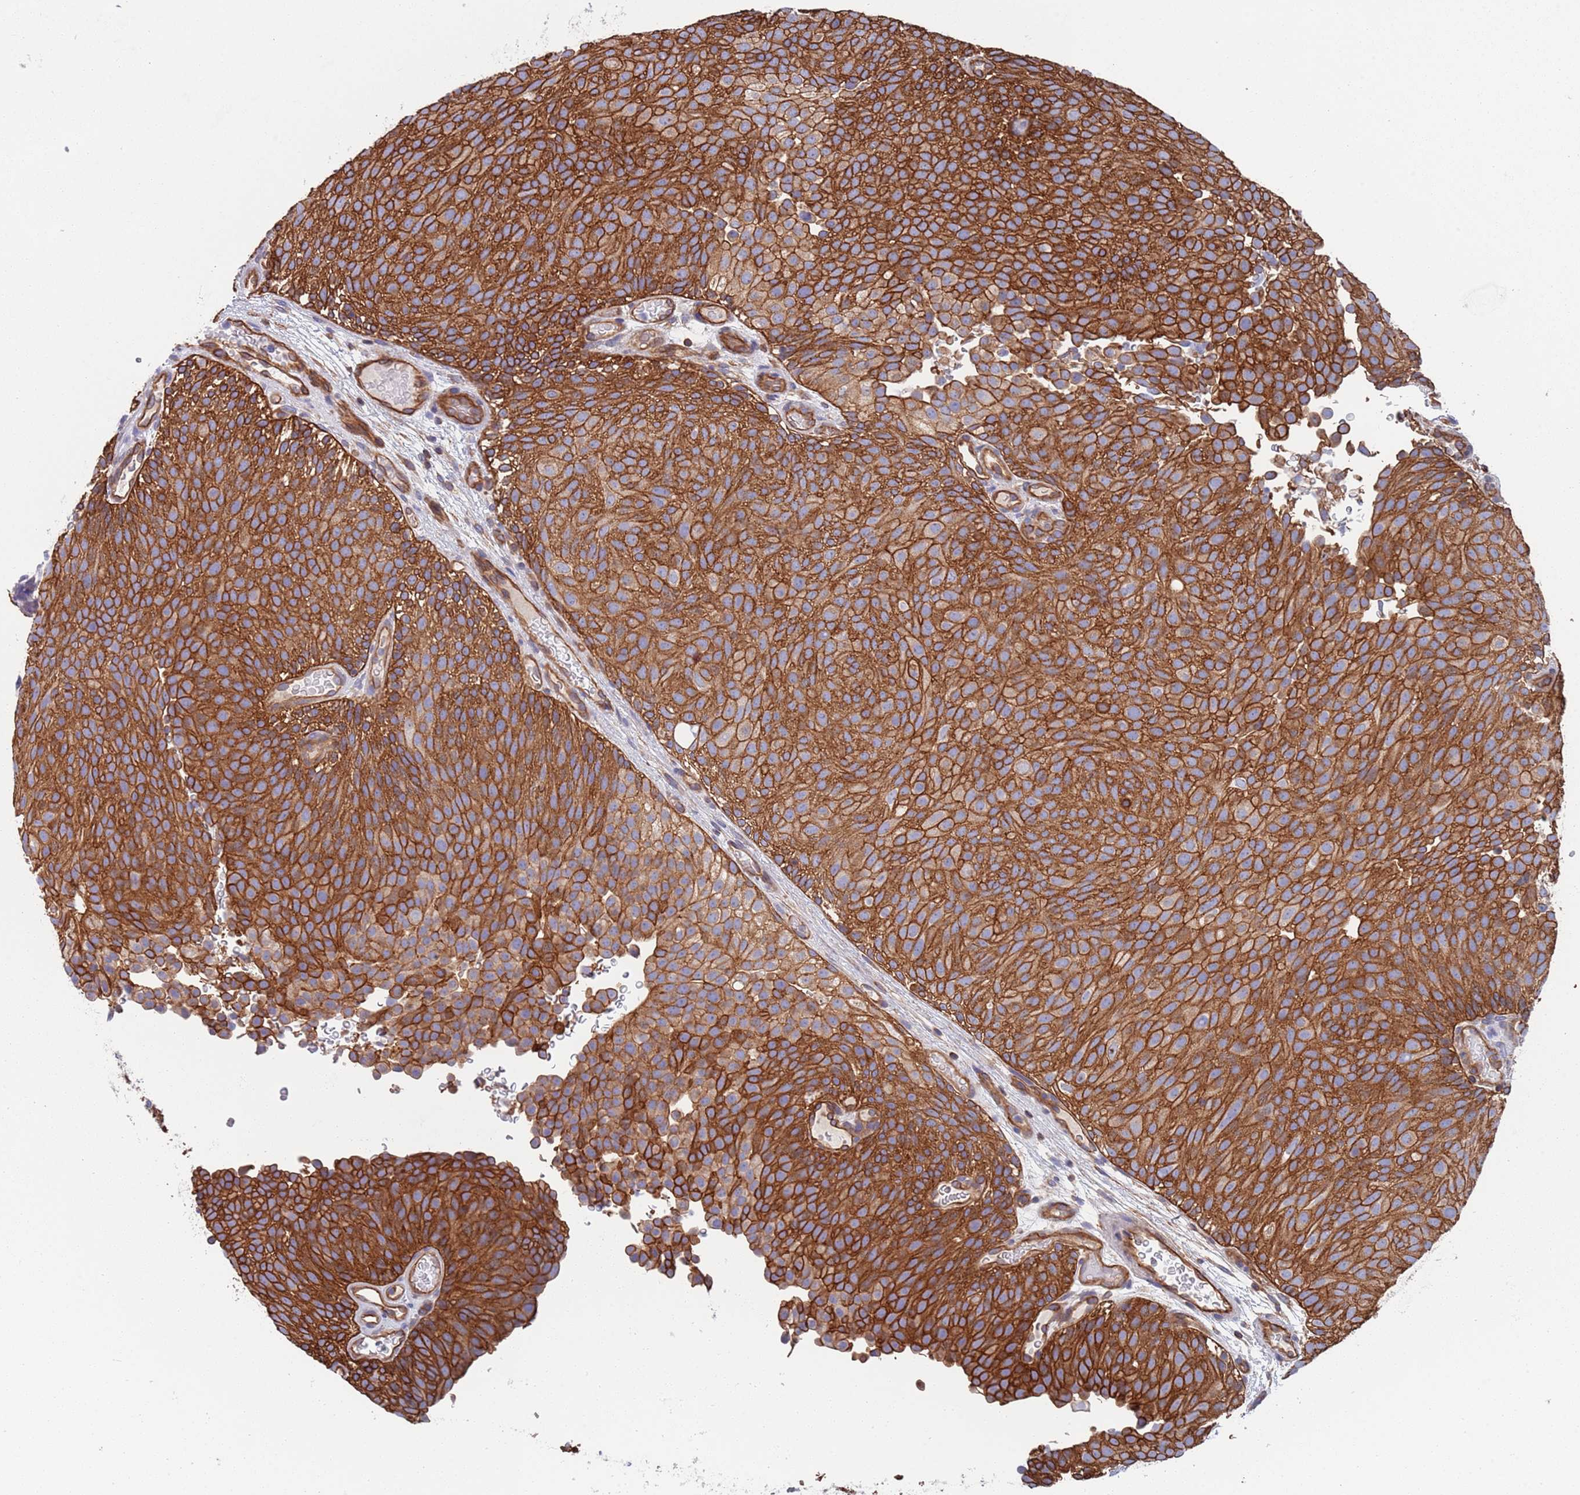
{"staining": {"intensity": "strong", "quantity": ">75%", "location": "cytoplasmic/membranous"}, "tissue": "urothelial cancer", "cell_type": "Tumor cells", "image_type": "cancer", "snomed": [{"axis": "morphology", "description": "Urothelial carcinoma, Low grade"}, {"axis": "topography", "description": "Urinary bladder"}], "caption": "Strong cytoplasmic/membranous positivity for a protein is identified in approximately >75% of tumor cells of urothelial cancer using immunohistochemistry.", "gene": "JAKMIP2", "patient": {"sex": "male", "age": 78}}